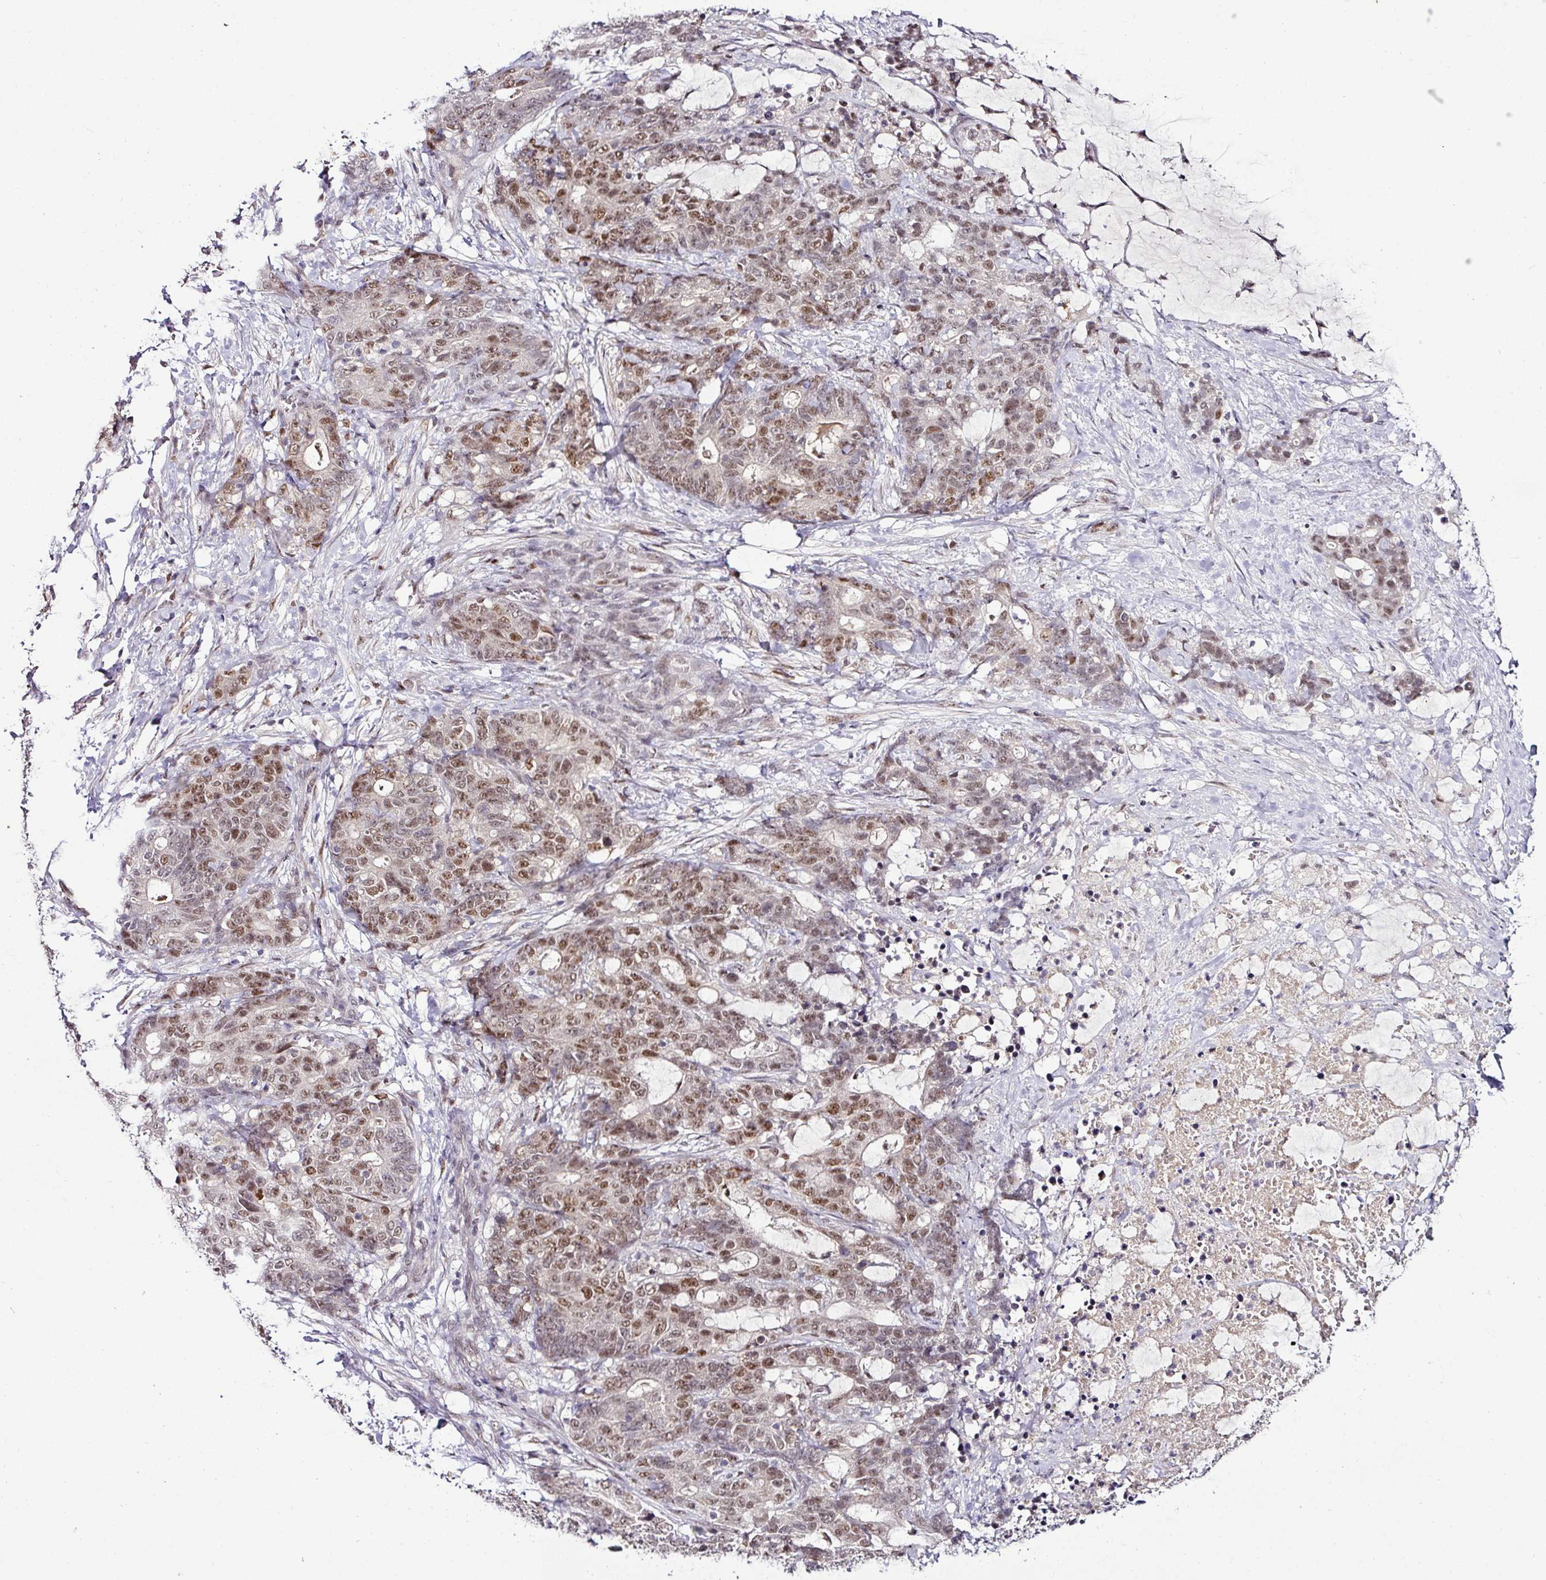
{"staining": {"intensity": "moderate", "quantity": ">75%", "location": "nuclear"}, "tissue": "stomach cancer", "cell_type": "Tumor cells", "image_type": "cancer", "snomed": [{"axis": "morphology", "description": "Normal tissue, NOS"}, {"axis": "morphology", "description": "Adenocarcinoma, NOS"}, {"axis": "topography", "description": "Stomach"}], "caption": "Moderate nuclear protein staining is present in approximately >75% of tumor cells in adenocarcinoma (stomach). (DAB = brown stain, brightfield microscopy at high magnification).", "gene": "KLF16", "patient": {"sex": "female", "age": 64}}